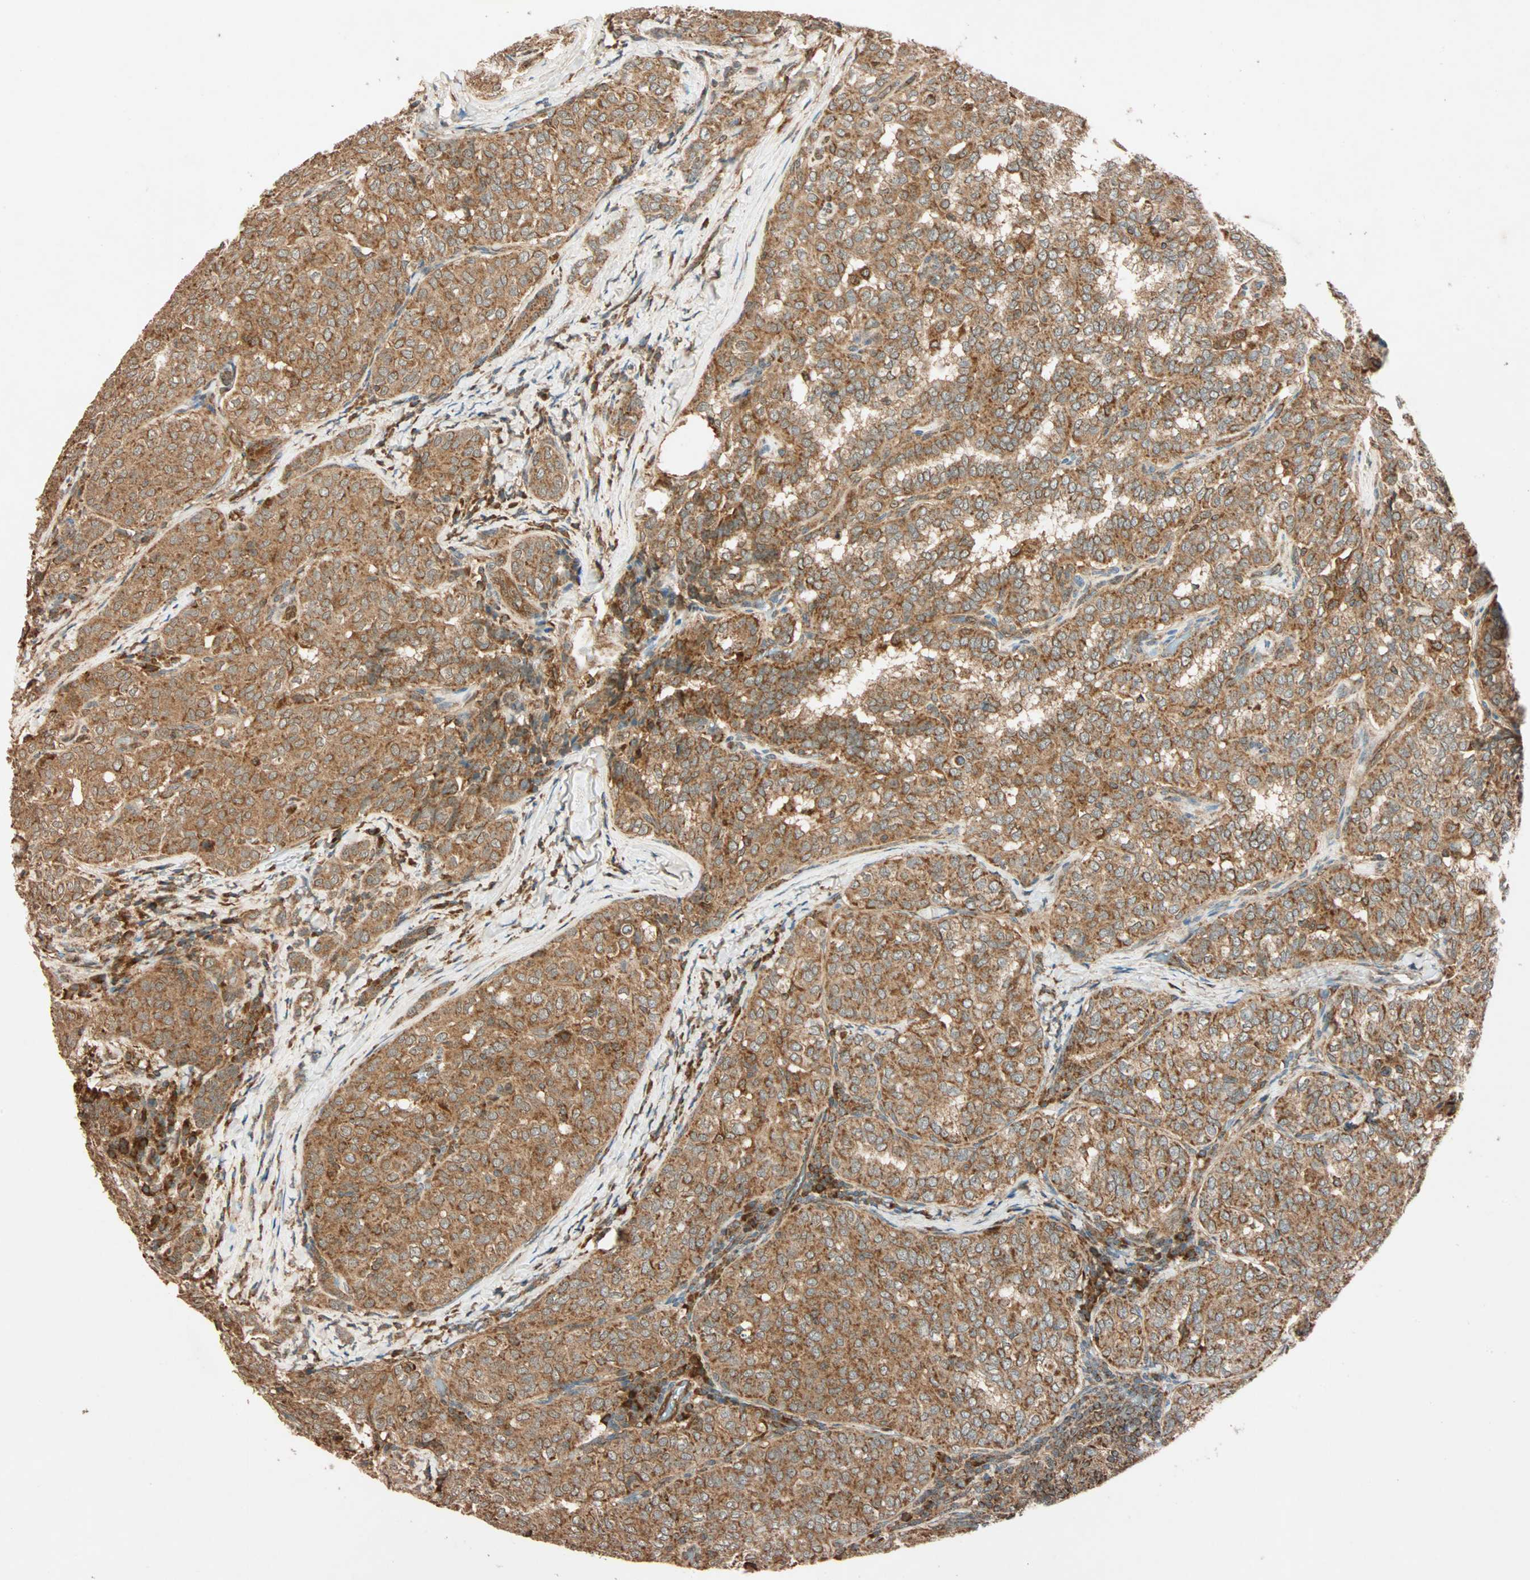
{"staining": {"intensity": "strong", "quantity": ">75%", "location": "cytoplasmic/membranous"}, "tissue": "thyroid cancer", "cell_type": "Tumor cells", "image_type": "cancer", "snomed": [{"axis": "morphology", "description": "Normal tissue, NOS"}, {"axis": "morphology", "description": "Papillary adenocarcinoma, NOS"}, {"axis": "topography", "description": "Thyroid gland"}], "caption": "Approximately >75% of tumor cells in human papillary adenocarcinoma (thyroid) reveal strong cytoplasmic/membranous protein positivity as visualized by brown immunohistochemical staining.", "gene": "MAPK1", "patient": {"sex": "female", "age": 30}}